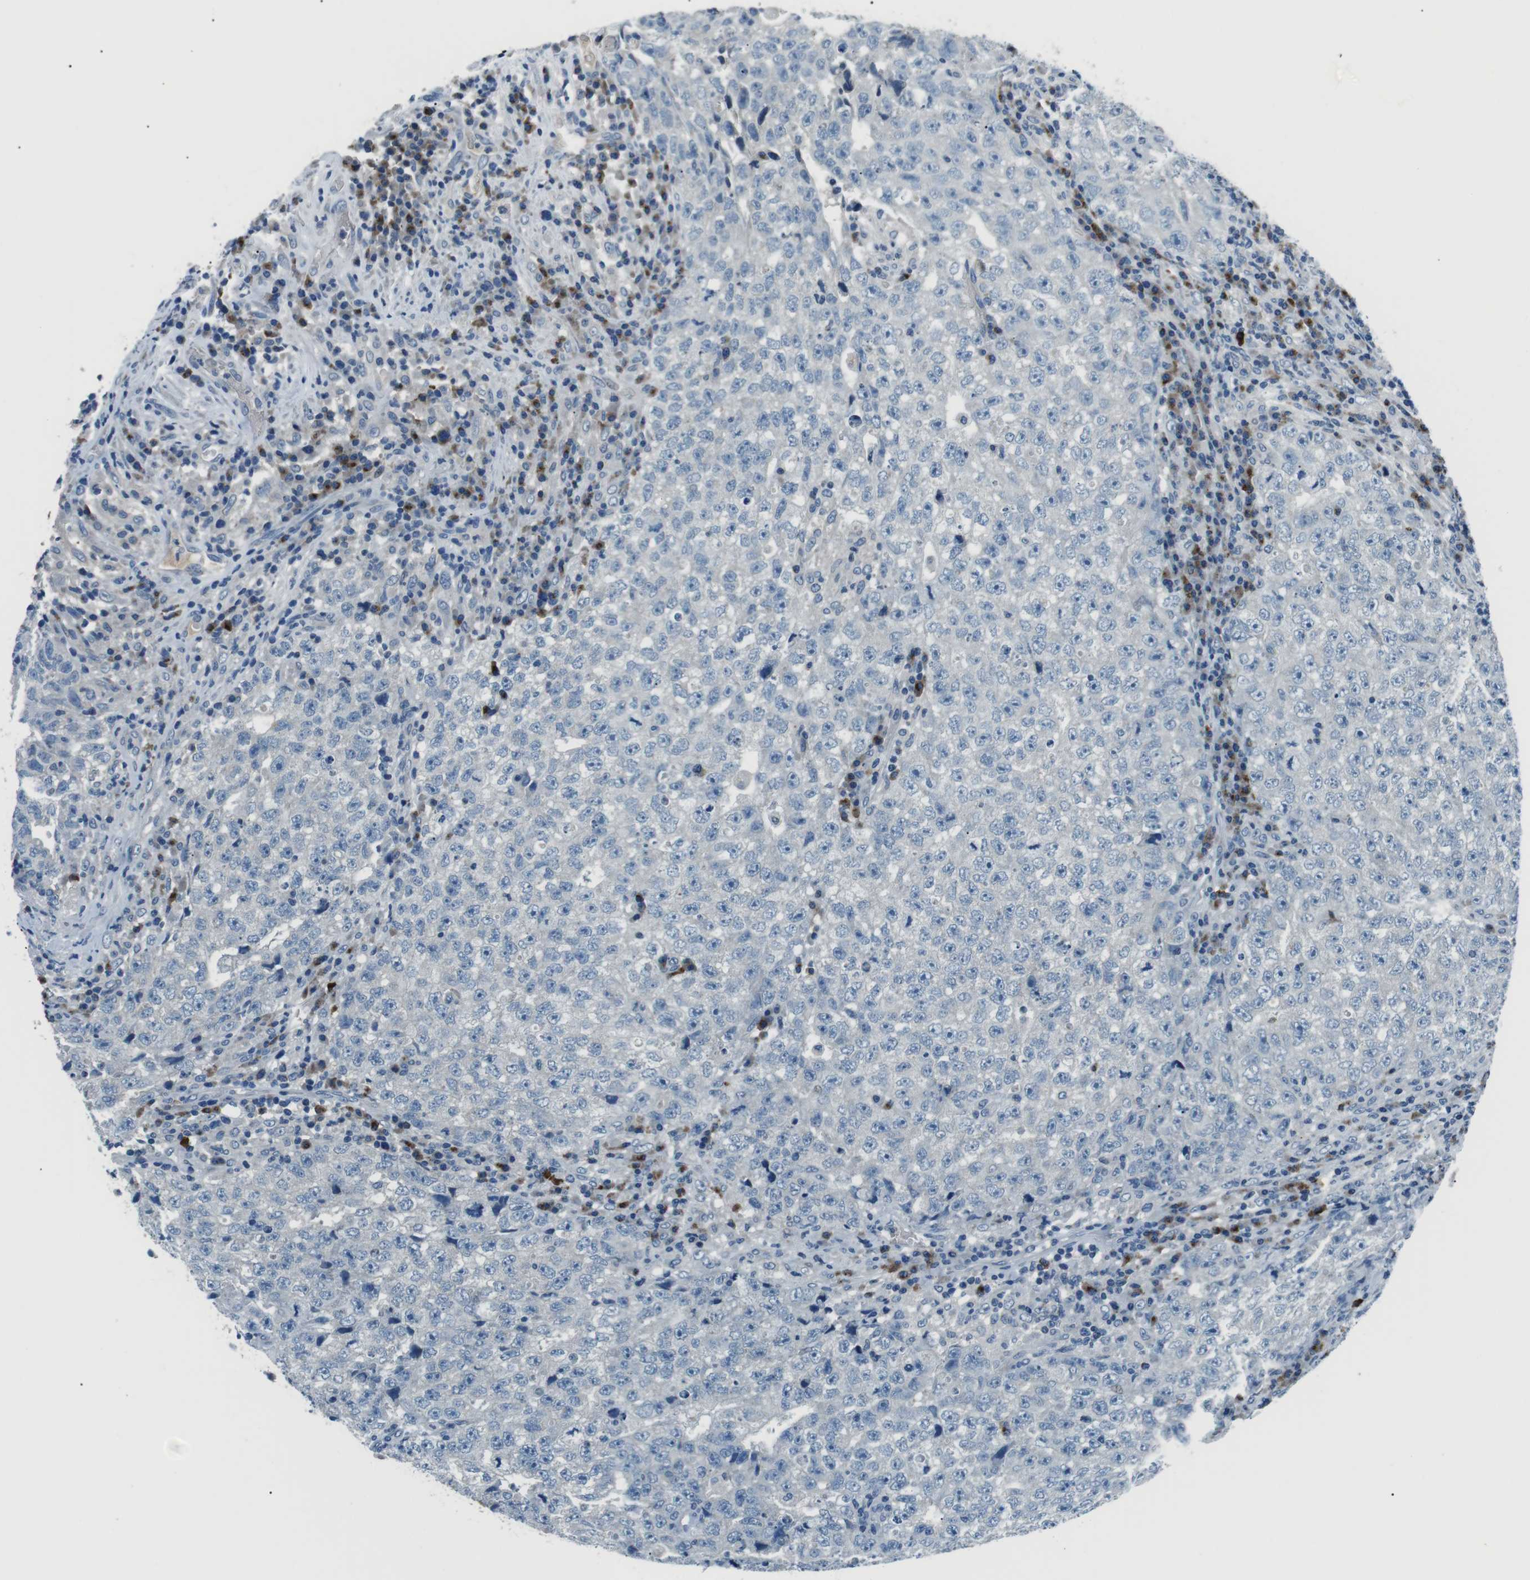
{"staining": {"intensity": "negative", "quantity": "none", "location": "none"}, "tissue": "testis cancer", "cell_type": "Tumor cells", "image_type": "cancer", "snomed": [{"axis": "morphology", "description": "Necrosis, NOS"}, {"axis": "morphology", "description": "Carcinoma, Embryonal, NOS"}, {"axis": "topography", "description": "Testis"}], "caption": "The IHC photomicrograph has no significant positivity in tumor cells of testis cancer (embryonal carcinoma) tissue. The staining was performed using DAB (3,3'-diaminobenzidine) to visualize the protein expression in brown, while the nuclei were stained in blue with hematoxylin (Magnification: 20x).", "gene": "ST6GAL1", "patient": {"sex": "male", "age": 19}}